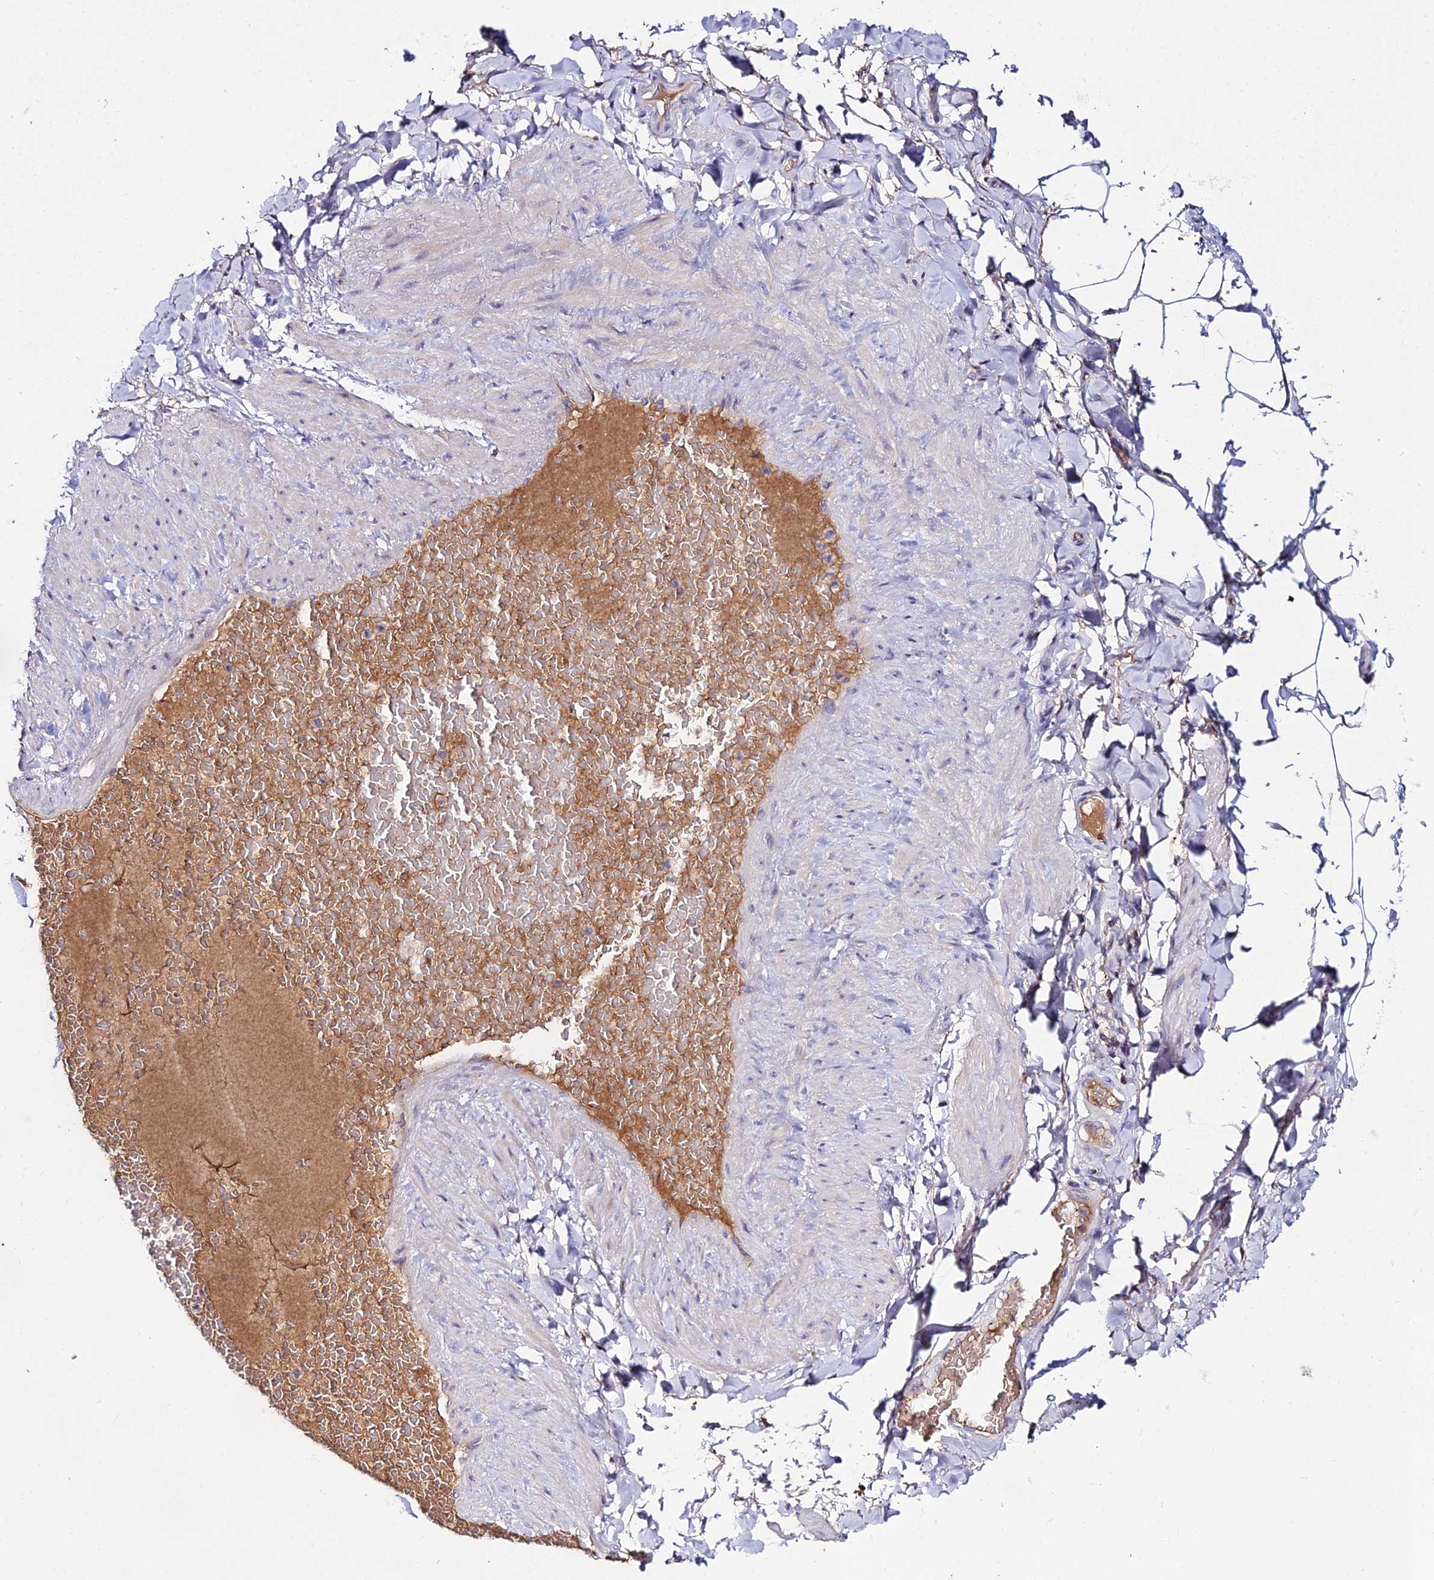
{"staining": {"intensity": "negative", "quantity": "none", "location": "none"}, "tissue": "adipose tissue", "cell_type": "Adipocytes", "image_type": "normal", "snomed": [{"axis": "morphology", "description": "Normal tissue, NOS"}, {"axis": "topography", "description": "Soft tissue"}, {"axis": "topography", "description": "Vascular tissue"}], "caption": "Histopathology image shows no protein positivity in adipocytes of normal adipose tissue.", "gene": "DEFB132", "patient": {"sex": "male", "age": 54}}